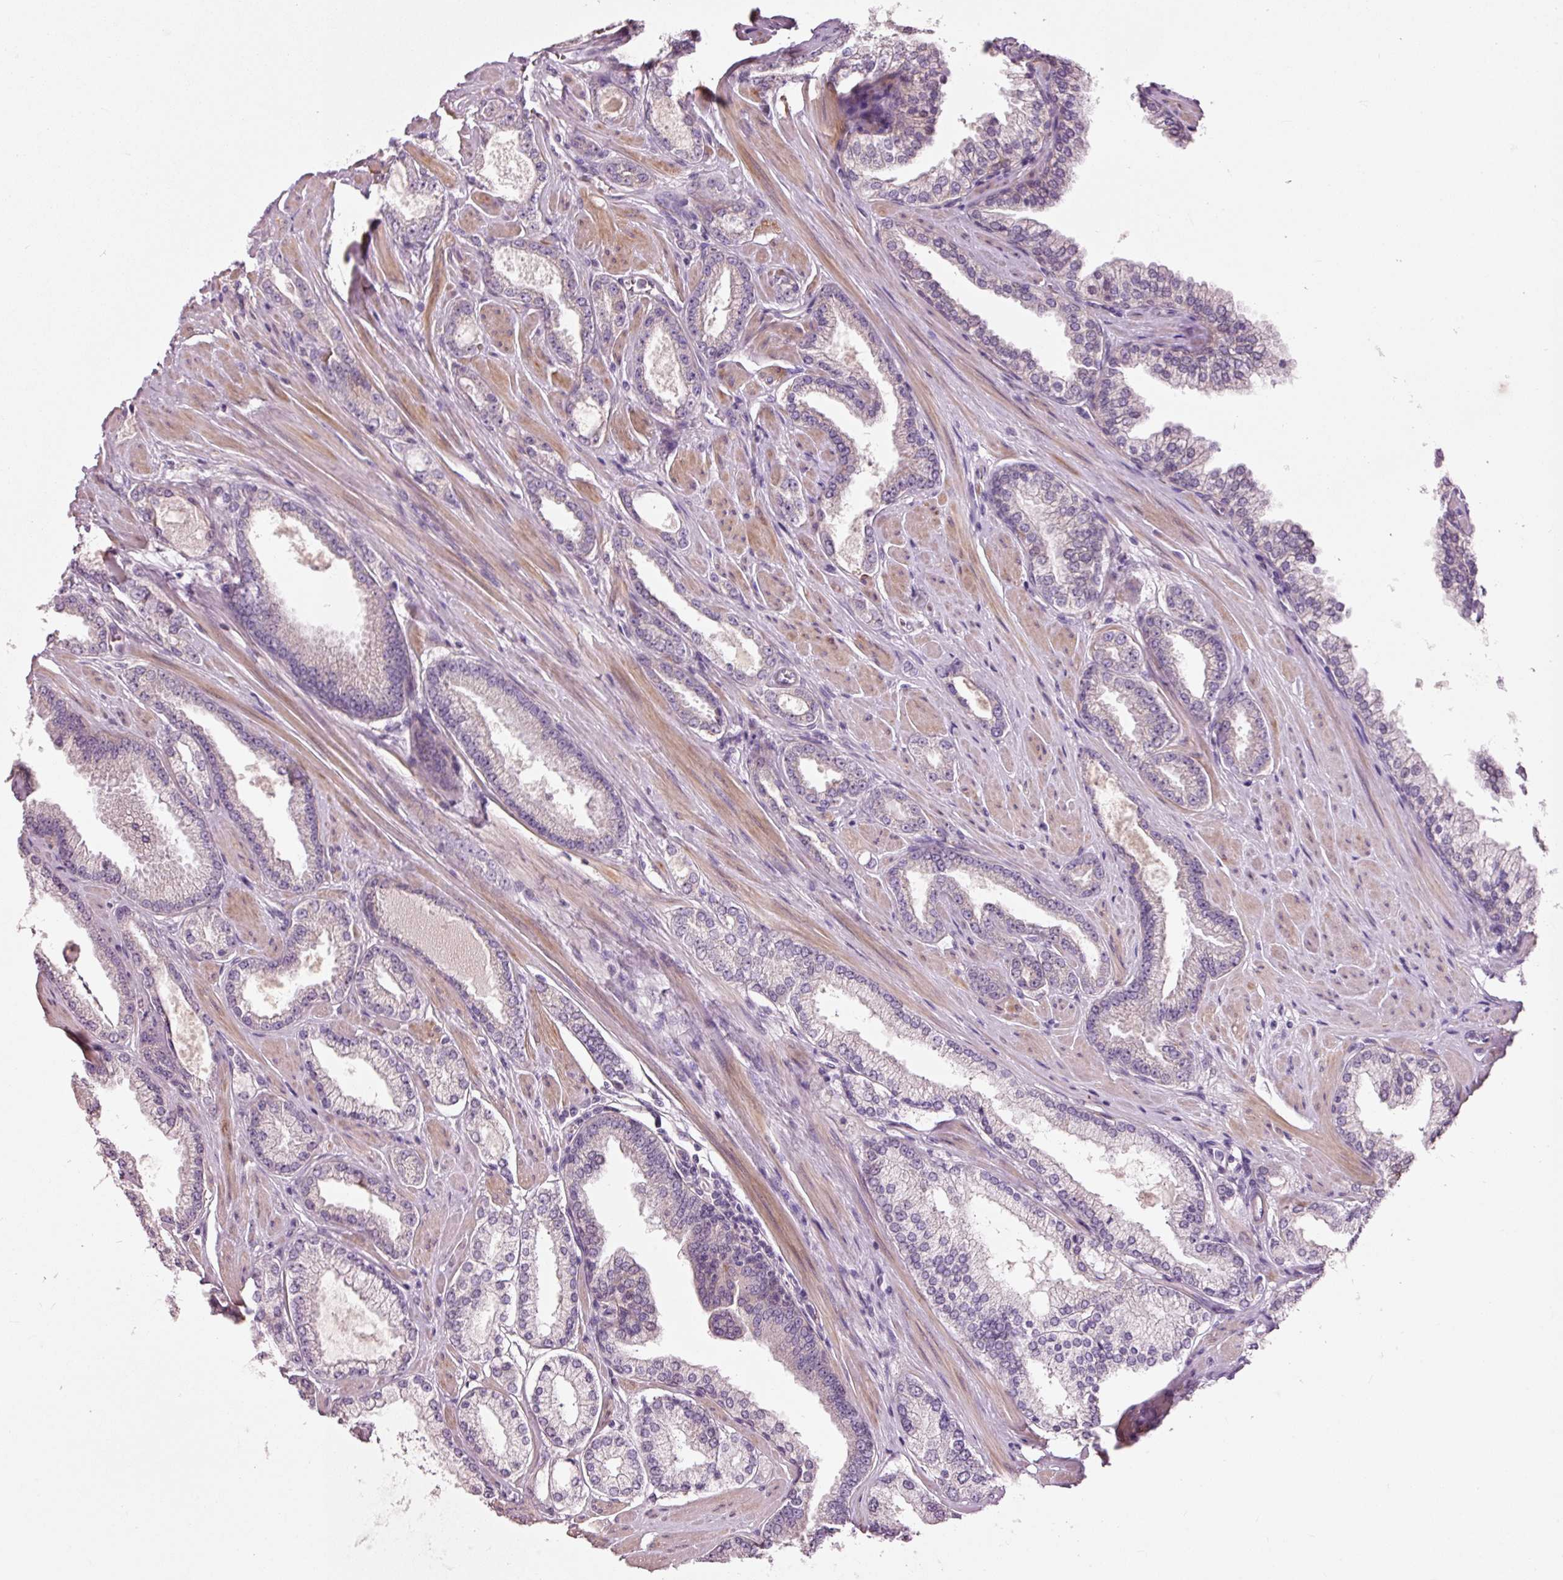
{"staining": {"intensity": "negative", "quantity": "none", "location": "none"}, "tissue": "prostate cancer", "cell_type": "Tumor cells", "image_type": "cancer", "snomed": [{"axis": "morphology", "description": "Adenocarcinoma, Low grade"}, {"axis": "topography", "description": "Prostate"}], "caption": "Immunohistochemistry (IHC) of human prostate cancer (adenocarcinoma (low-grade)) displays no staining in tumor cells.", "gene": "DAPP1", "patient": {"sex": "male", "age": 42}}